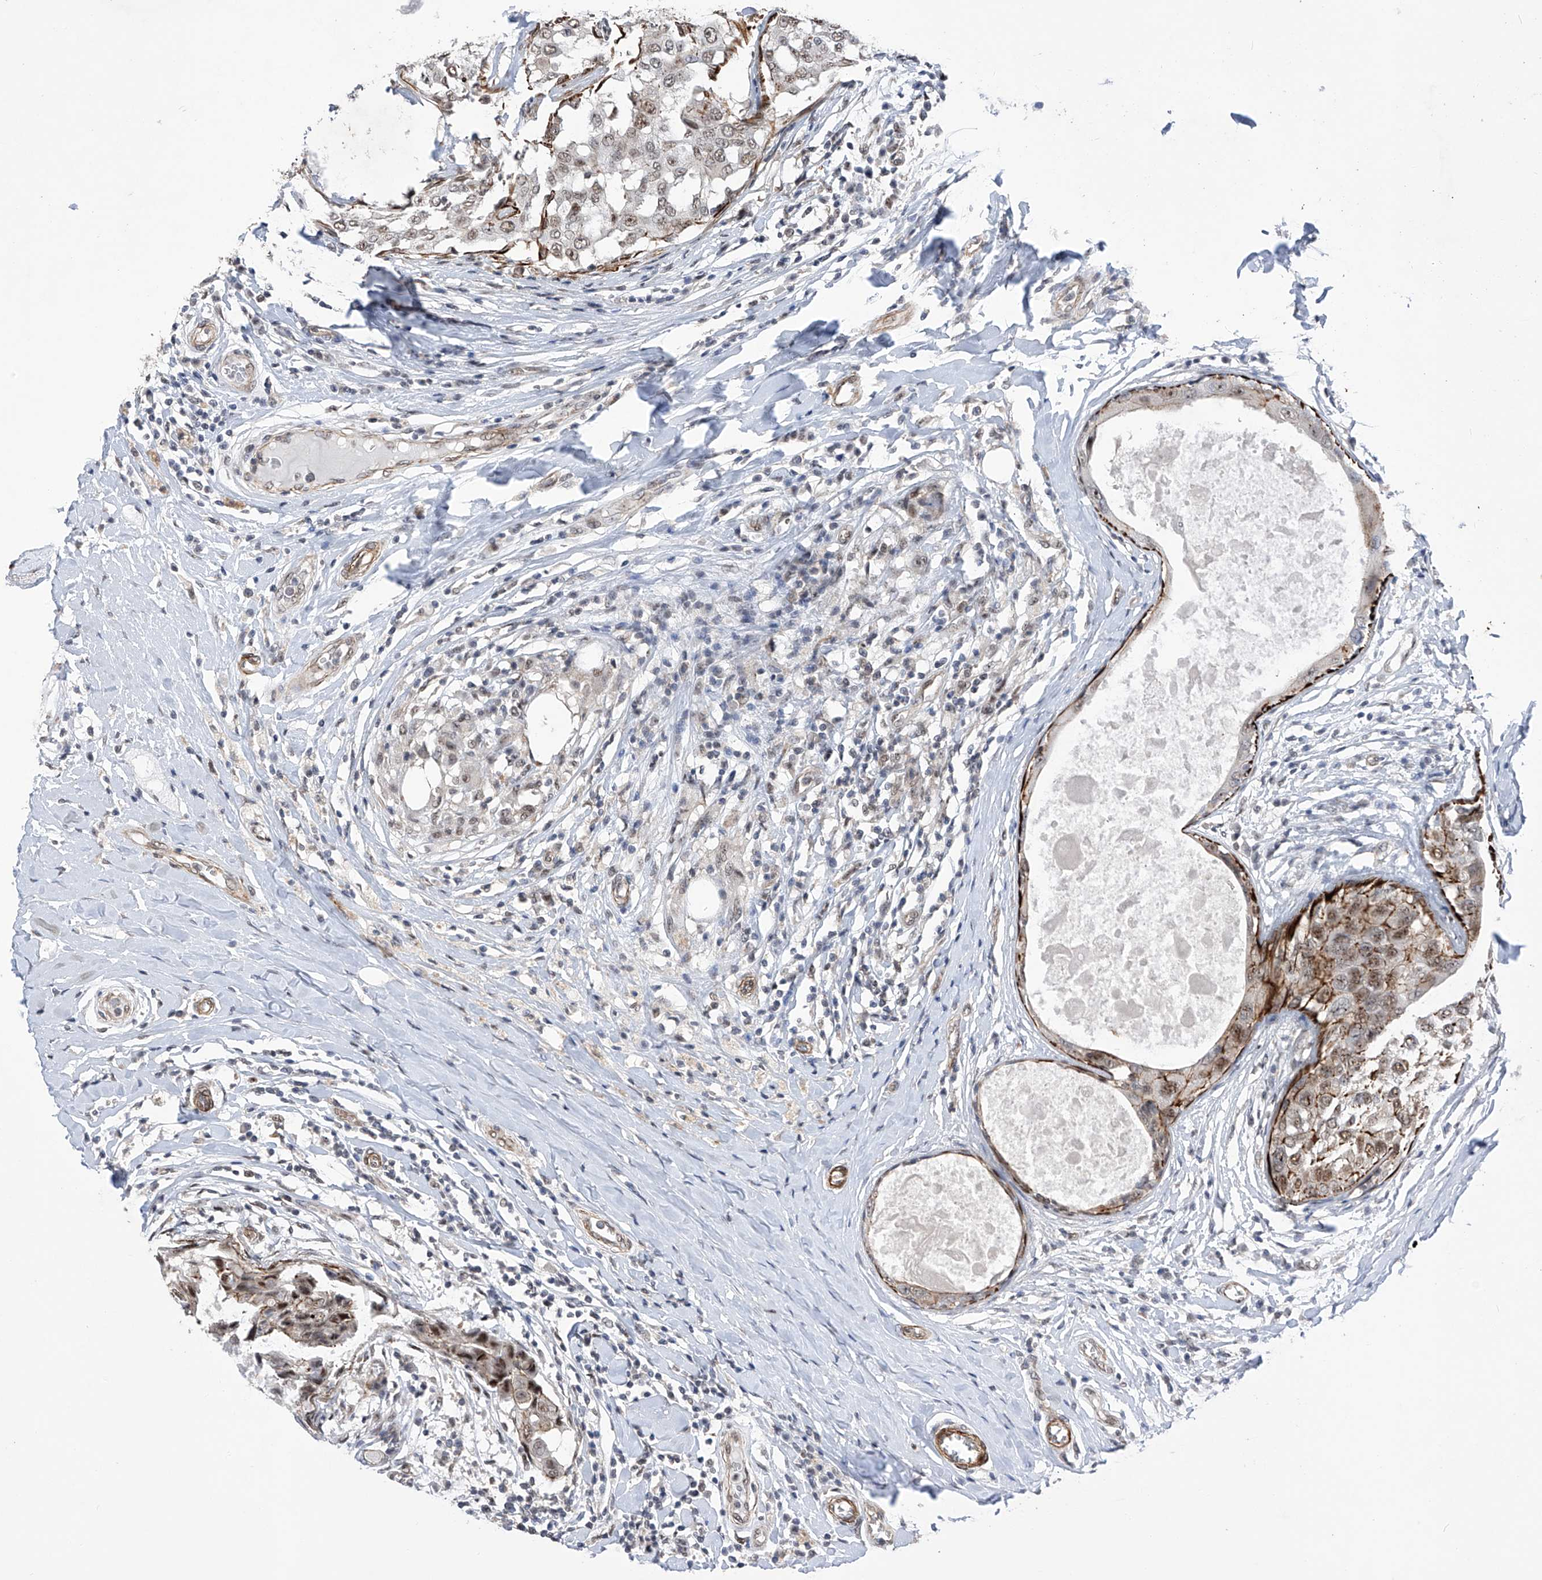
{"staining": {"intensity": "moderate", "quantity": "<25%", "location": "cytoplasmic/membranous,nuclear"}, "tissue": "breast cancer", "cell_type": "Tumor cells", "image_type": "cancer", "snomed": [{"axis": "morphology", "description": "Duct carcinoma"}, {"axis": "topography", "description": "Breast"}], "caption": "Brown immunohistochemical staining in human breast cancer reveals moderate cytoplasmic/membranous and nuclear positivity in approximately <25% of tumor cells. Nuclei are stained in blue.", "gene": "NFATC4", "patient": {"sex": "female", "age": 27}}